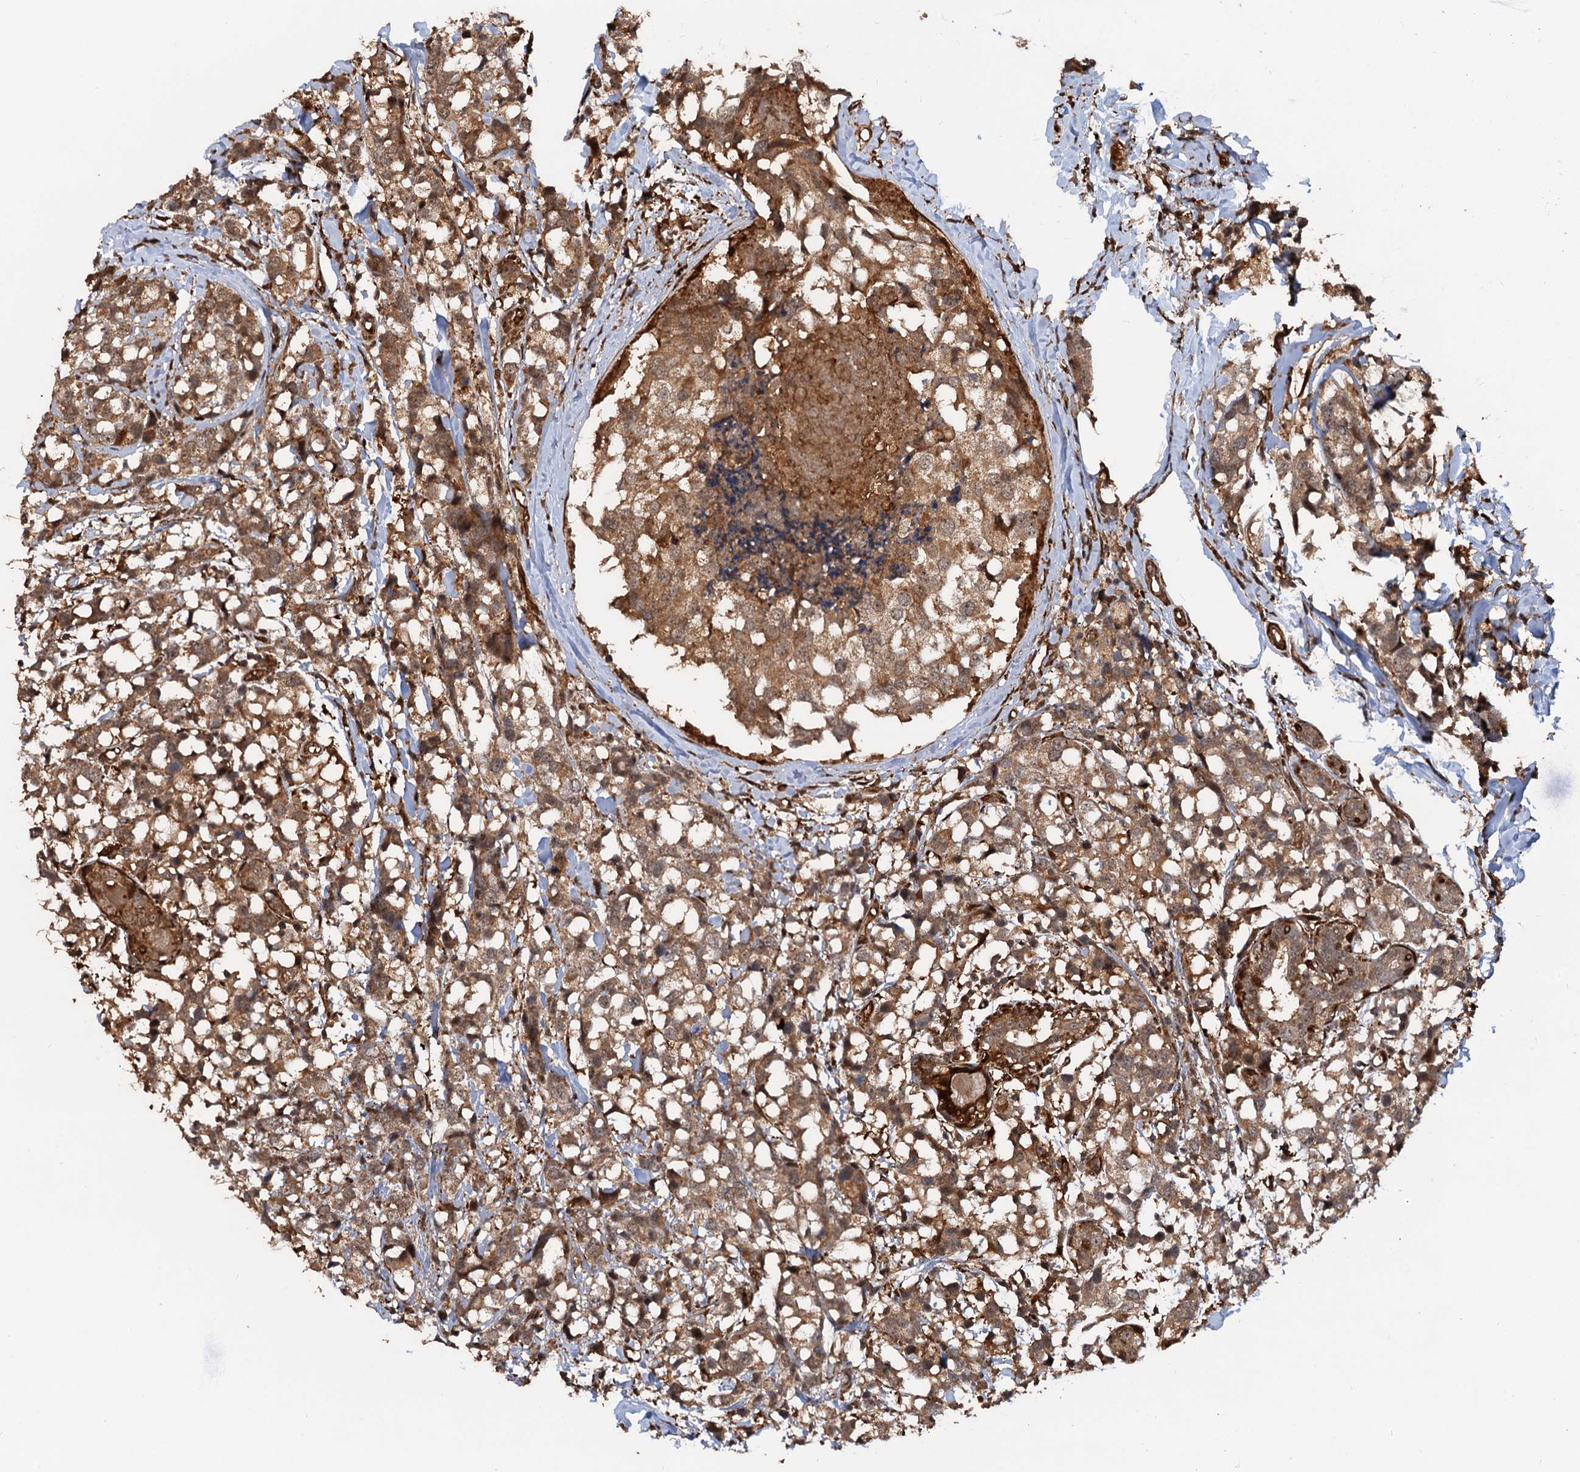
{"staining": {"intensity": "moderate", "quantity": ">75%", "location": "cytoplasmic/membranous,nuclear"}, "tissue": "breast cancer", "cell_type": "Tumor cells", "image_type": "cancer", "snomed": [{"axis": "morphology", "description": "Lobular carcinoma"}, {"axis": "topography", "description": "Breast"}], "caption": "The immunohistochemical stain highlights moderate cytoplasmic/membranous and nuclear staining in tumor cells of breast cancer tissue.", "gene": "SNRNP25", "patient": {"sex": "female", "age": 59}}